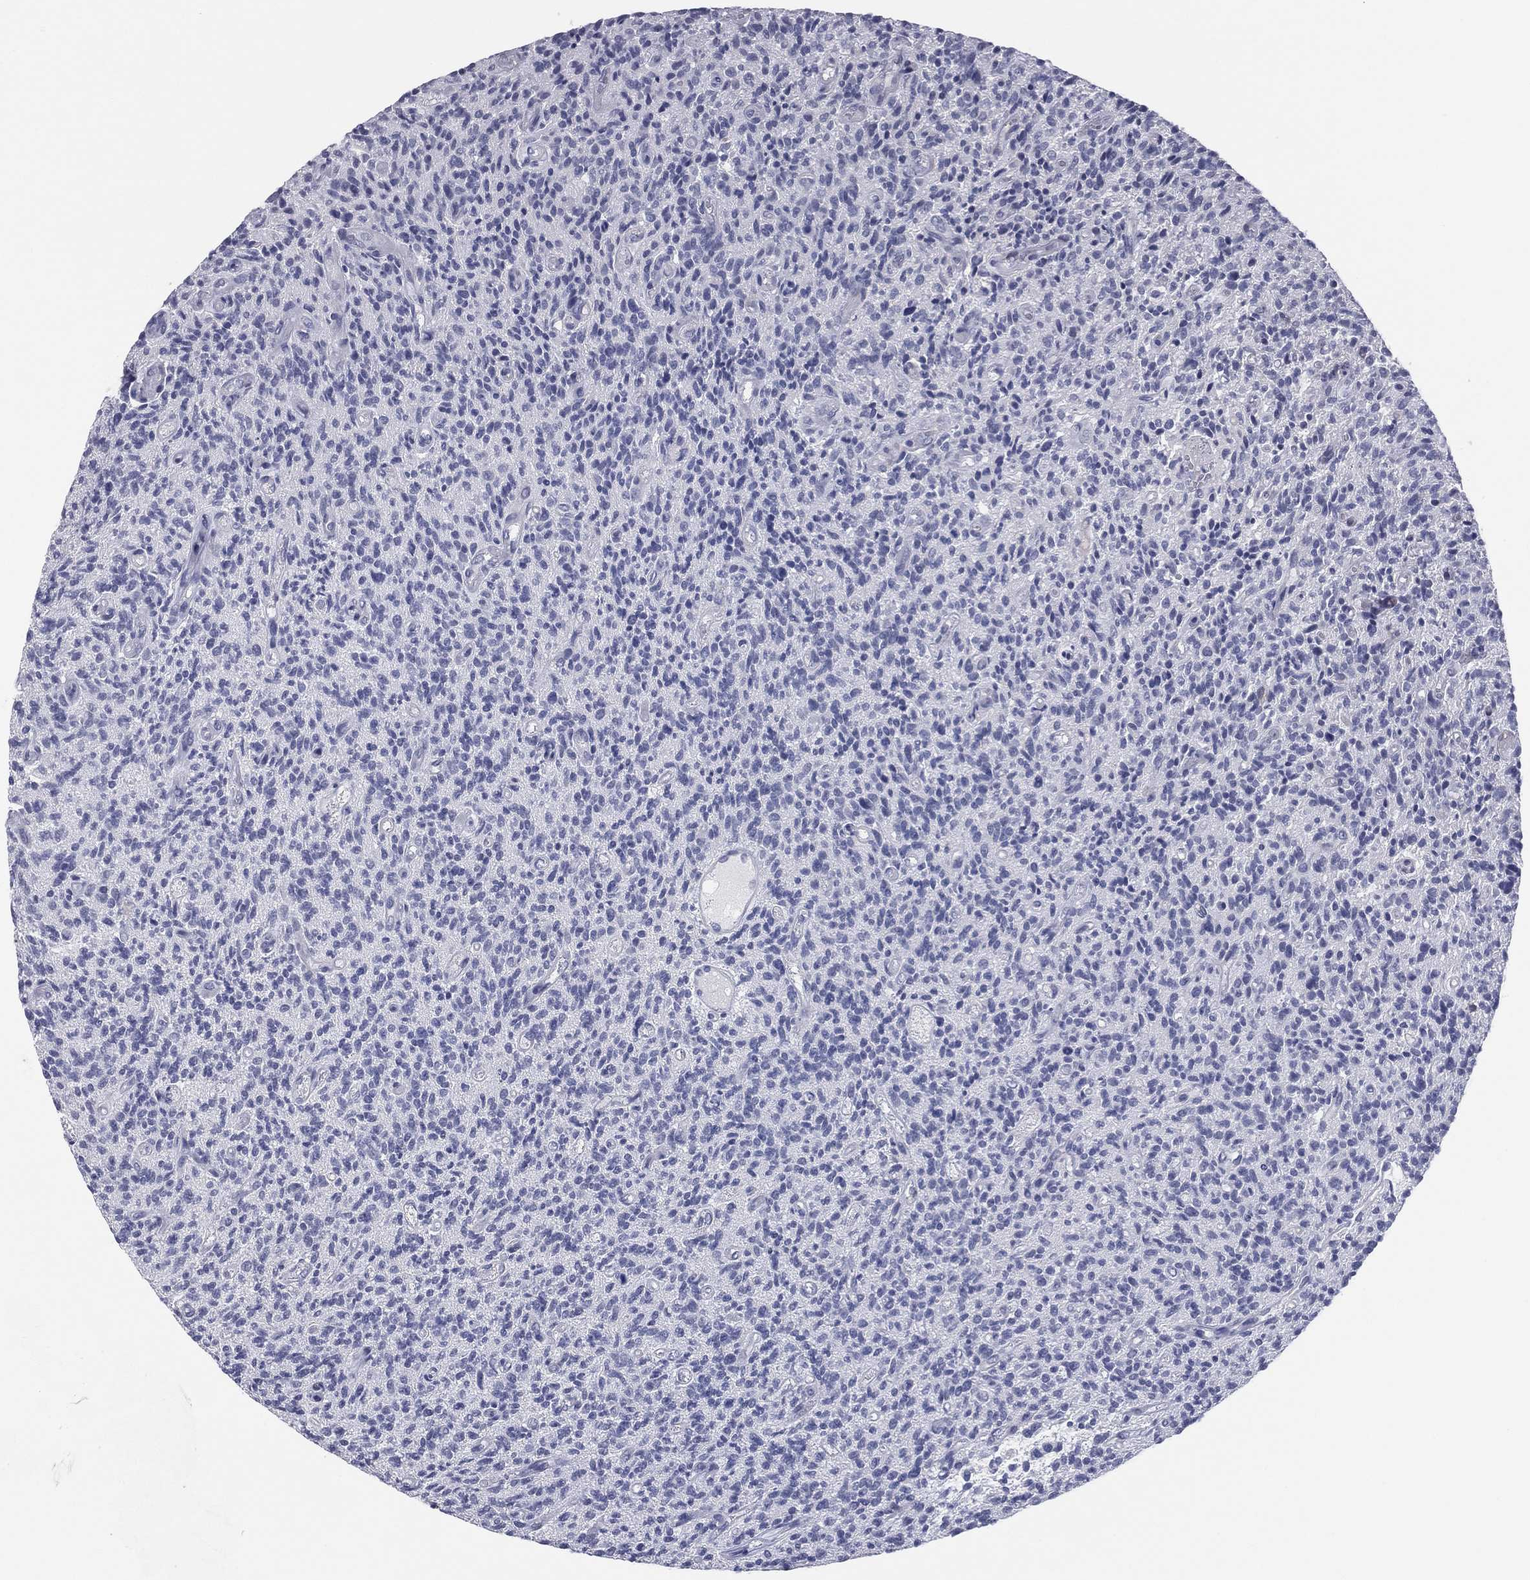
{"staining": {"intensity": "negative", "quantity": "none", "location": "none"}, "tissue": "glioma", "cell_type": "Tumor cells", "image_type": "cancer", "snomed": [{"axis": "morphology", "description": "Glioma, malignant, High grade"}, {"axis": "topography", "description": "Brain"}], "caption": "There is no significant positivity in tumor cells of glioma.", "gene": "SNCG", "patient": {"sex": "male", "age": 64}}